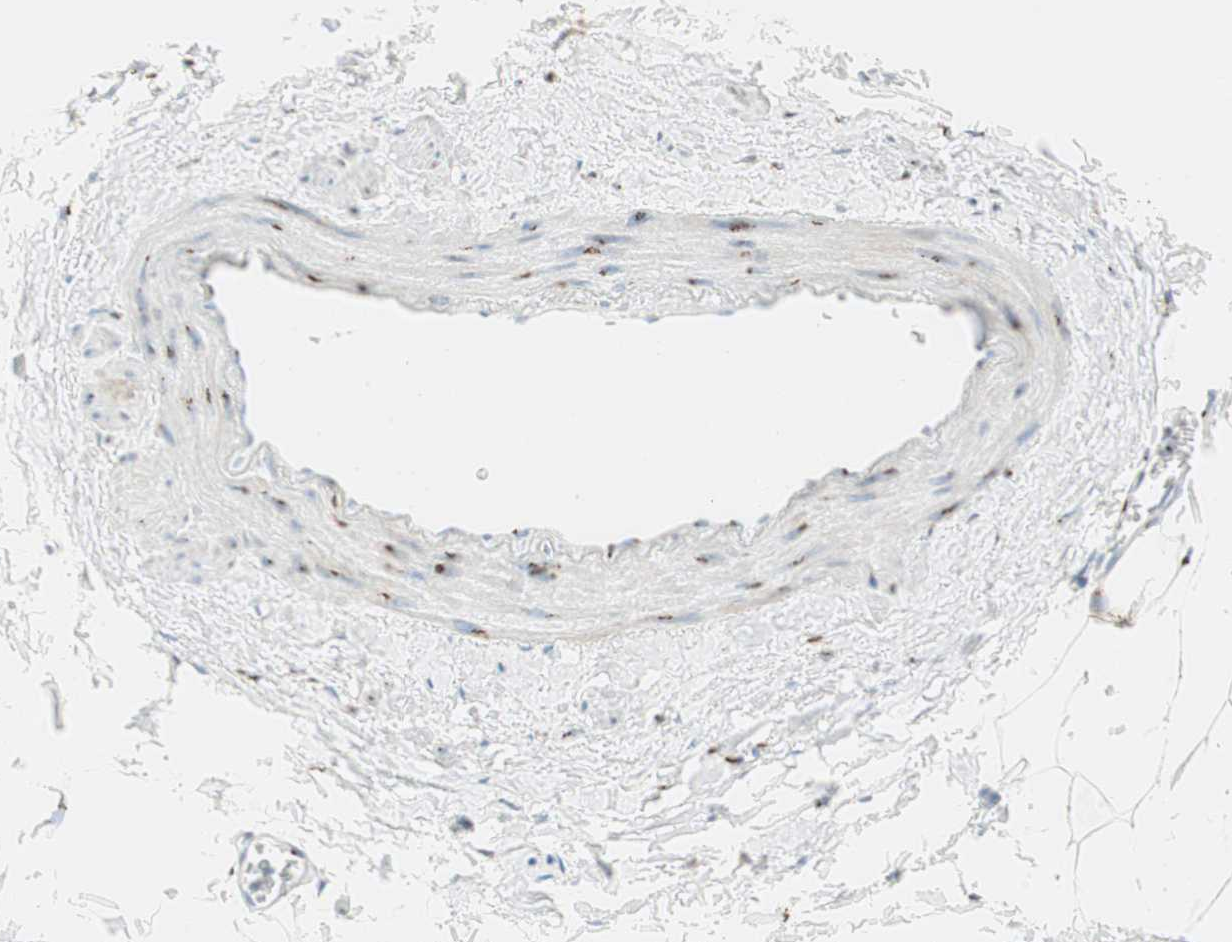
{"staining": {"intensity": "moderate", "quantity": "25%-75%", "location": "cytoplasmic/membranous"}, "tissue": "adipose tissue", "cell_type": "Adipocytes", "image_type": "normal", "snomed": [{"axis": "morphology", "description": "Normal tissue, NOS"}, {"axis": "topography", "description": "Adipose tissue"}, {"axis": "topography", "description": "Peripheral nerve tissue"}], "caption": "Protein analysis of benign adipose tissue reveals moderate cytoplasmic/membranous staining in approximately 25%-75% of adipocytes. The staining is performed using DAB brown chromogen to label protein expression. The nuclei are counter-stained blue using hematoxylin.", "gene": "GOLGB1", "patient": {"sex": "male", "age": 52}}